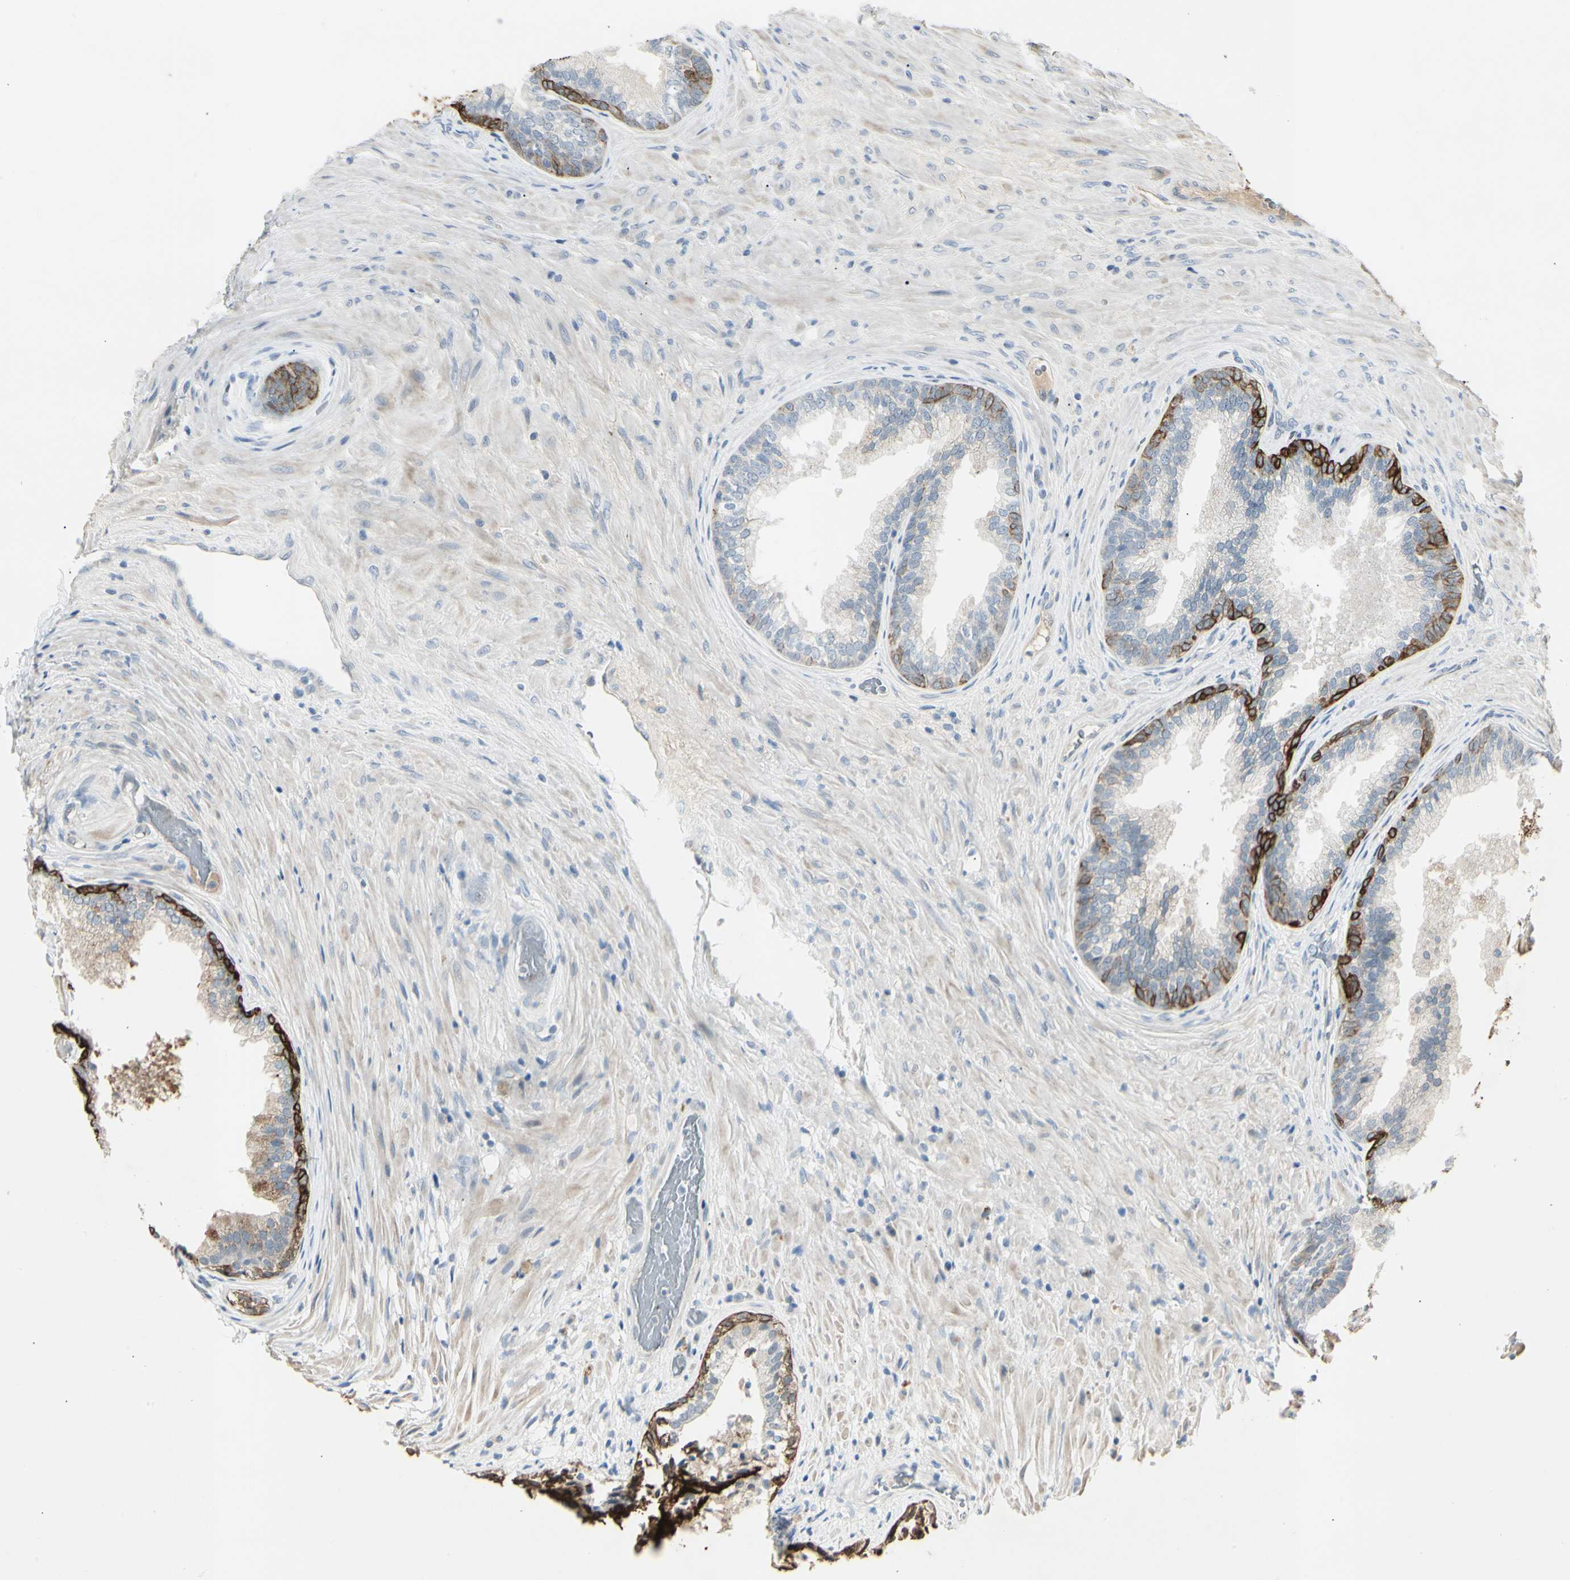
{"staining": {"intensity": "strong", "quantity": "<25%", "location": "cytoplasmic/membranous"}, "tissue": "prostate", "cell_type": "Glandular cells", "image_type": "normal", "snomed": [{"axis": "morphology", "description": "Normal tissue, NOS"}, {"axis": "topography", "description": "Prostate"}], "caption": "IHC histopathology image of benign prostate: prostate stained using immunohistochemistry shows medium levels of strong protein expression localized specifically in the cytoplasmic/membranous of glandular cells, appearing as a cytoplasmic/membranous brown color.", "gene": "SKIL", "patient": {"sex": "male", "age": 76}}